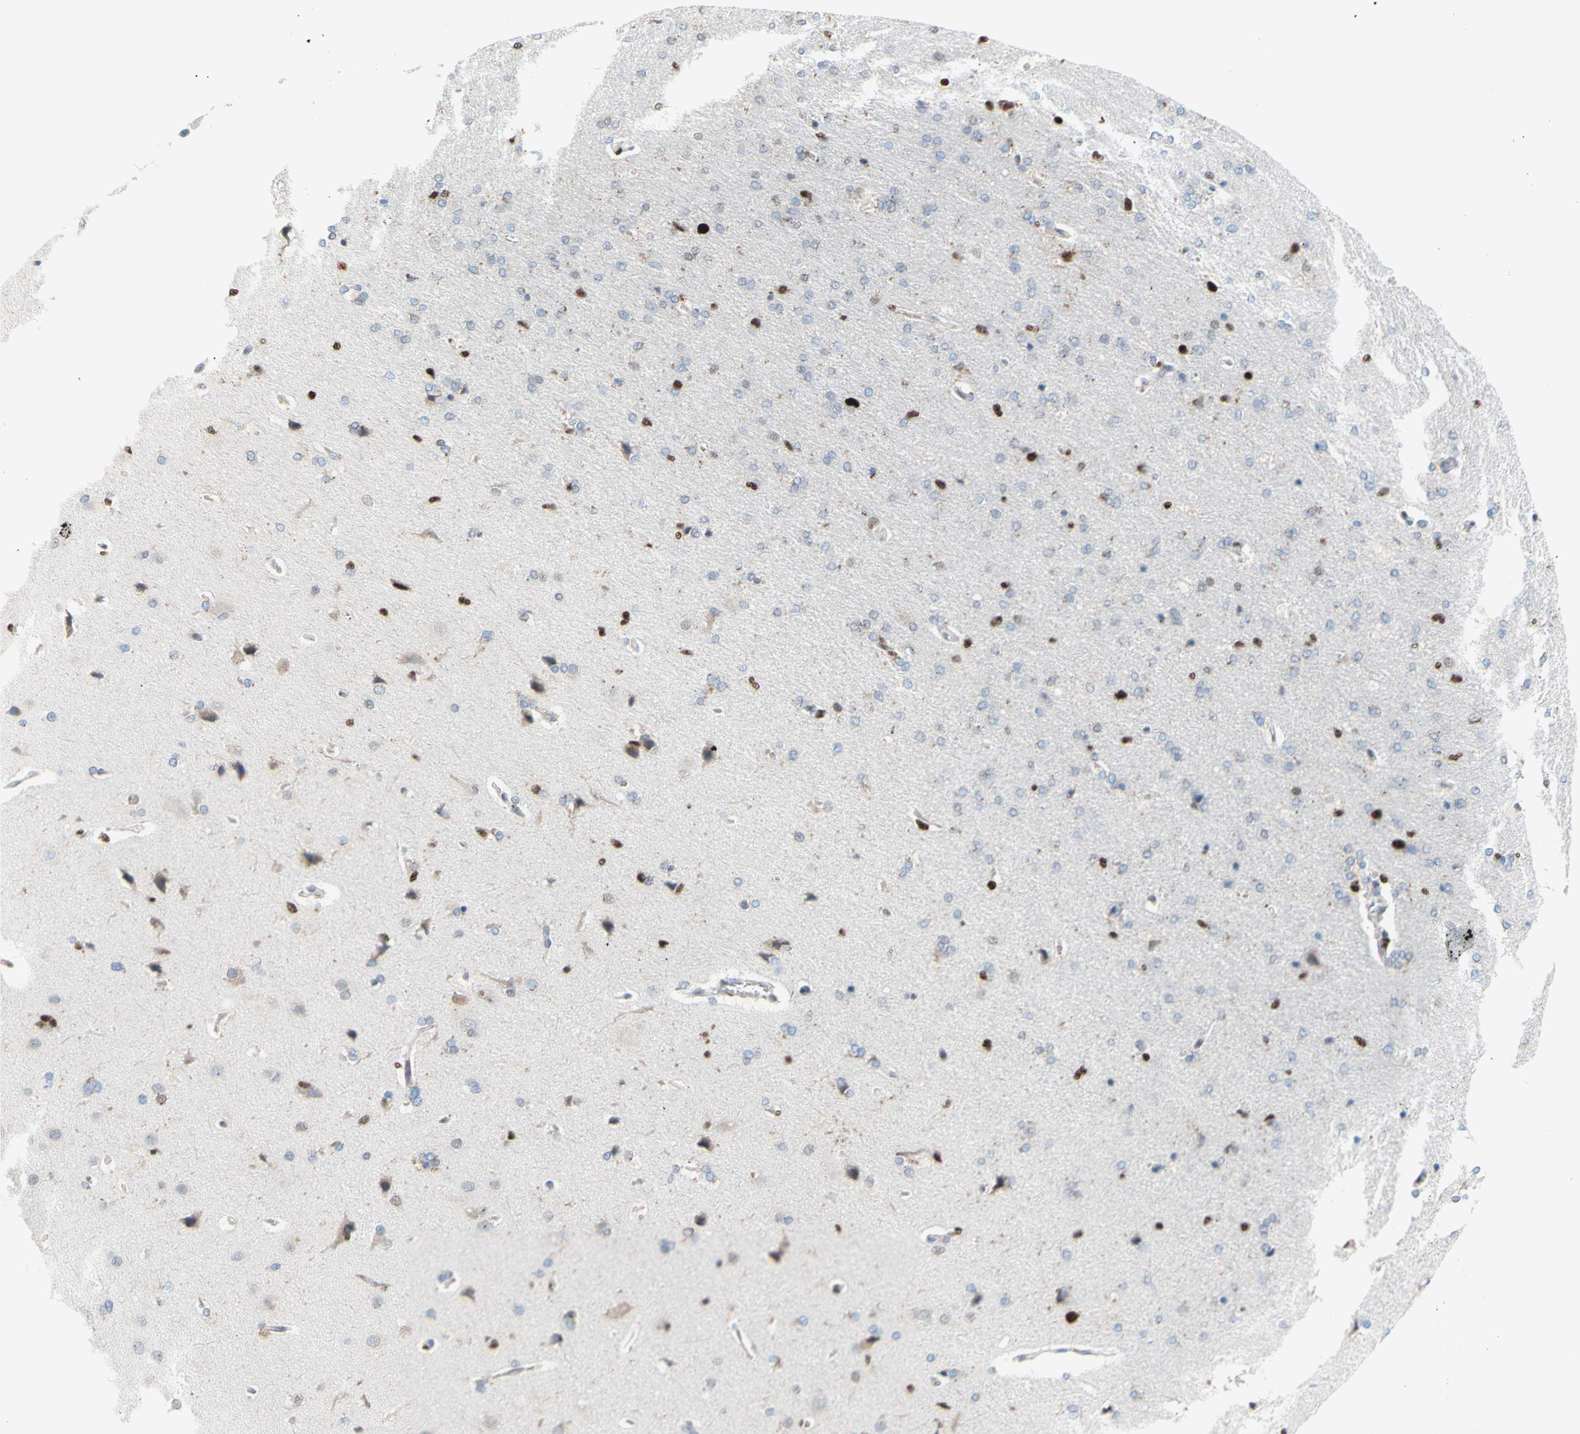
{"staining": {"intensity": "negative", "quantity": "none", "location": "none"}, "tissue": "cerebral cortex", "cell_type": "Endothelial cells", "image_type": "normal", "snomed": [{"axis": "morphology", "description": "Normal tissue, NOS"}, {"axis": "topography", "description": "Cerebral cortex"}], "caption": "Endothelial cells show no significant protein staining in normal cerebral cortex. (Brightfield microscopy of DAB IHC at high magnification).", "gene": "EED", "patient": {"sex": "male", "age": 62}}